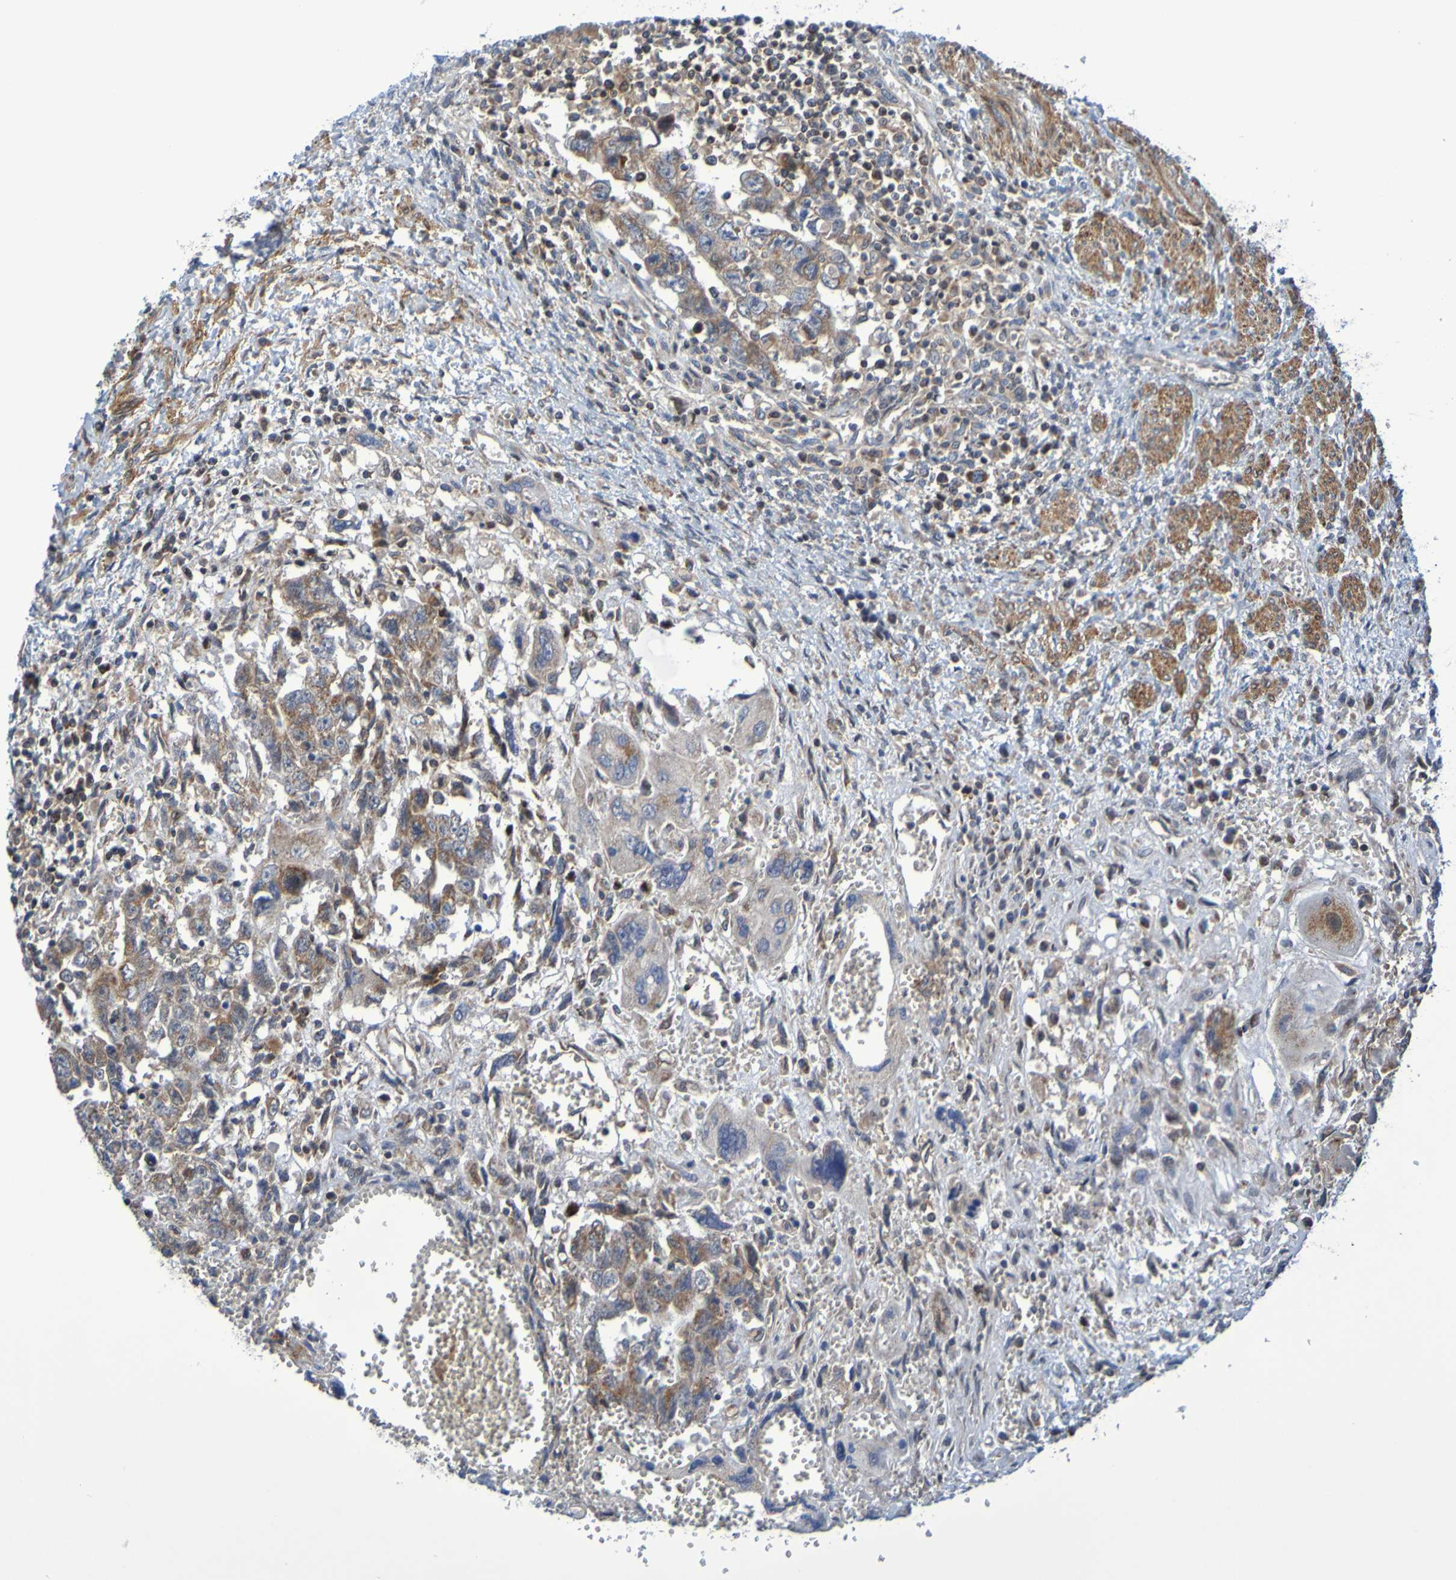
{"staining": {"intensity": "moderate", "quantity": ">75%", "location": "cytoplasmic/membranous"}, "tissue": "testis cancer", "cell_type": "Tumor cells", "image_type": "cancer", "snomed": [{"axis": "morphology", "description": "Carcinoma, Embryonal, NOS"}, {"axis": "topography", "description": "Testis"}], "caption": "Immunohistochemistry (DAB) staining of human testis embryonal carcinoma demonstrates moderate cytoplasmic/membranous protein positivity in approximately >75% of tumor cells.", "gene": "CCDC51", "patient": {"sex": "male", "age": 28}}